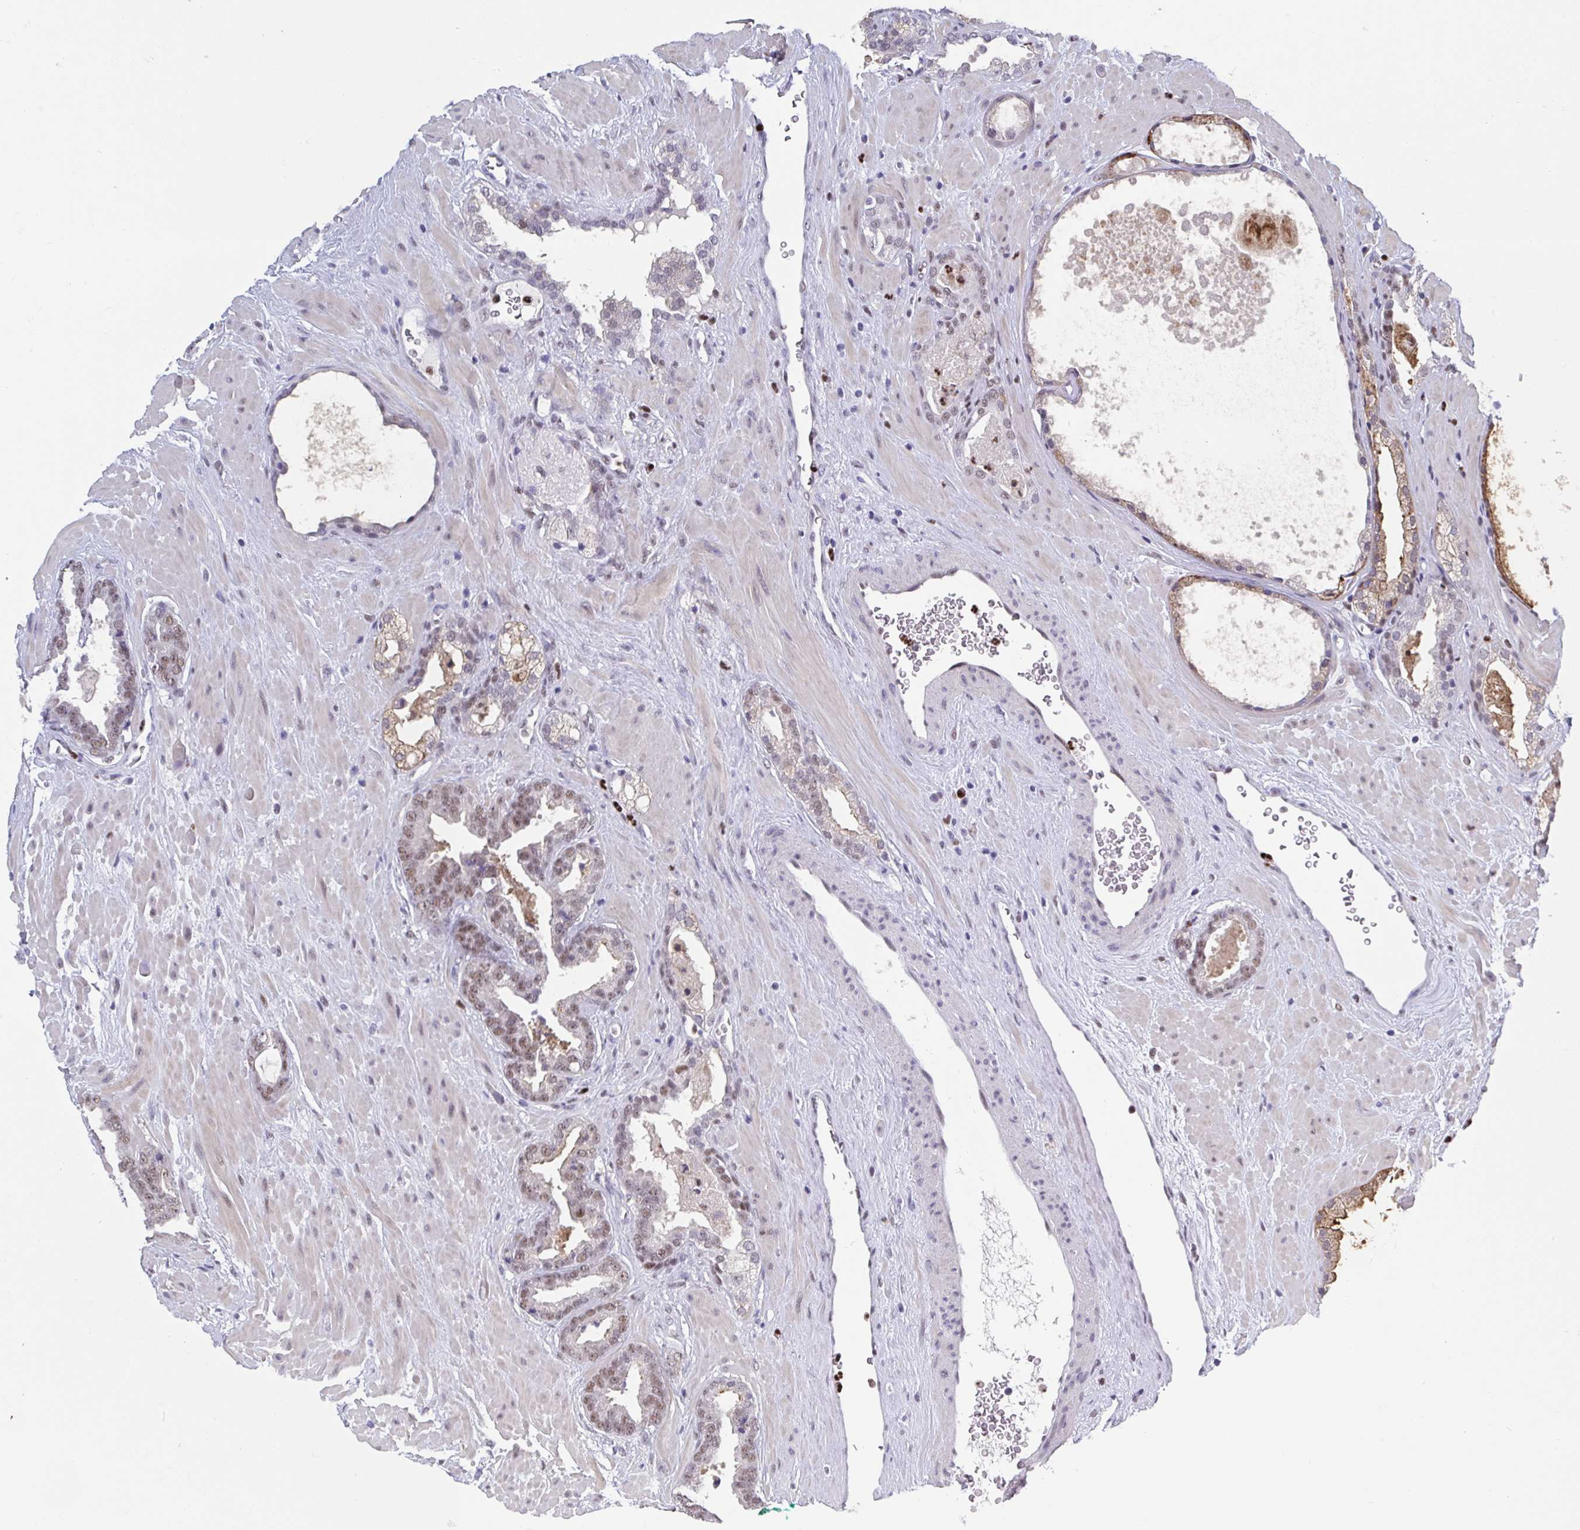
{"staining": {"intensity": "weak", "quantity": ">75%", "location": "nuclear"}, "tissue": "prostate cancer", "cell_type": "Tumor cells", "image_type": "cancer", "snomed": [{"axis": "morphology", "description": "Adenocarcinoma, Low grade"}, {"axis": "topography", "description": "Prostate"}], "caption": "Tumor cells reveal low levels of weak nuclear positivity in approximately >75% of cells in low-grade adenocarcinoma (prostate). (Stains: DAB (3,3'-diaminobenzidine) in brown, nuclei in blue, Microscopy: brightfield microscopy at high magnification).", "gene": "JDP2", "patient": {"sex": "male", "age": 62}}